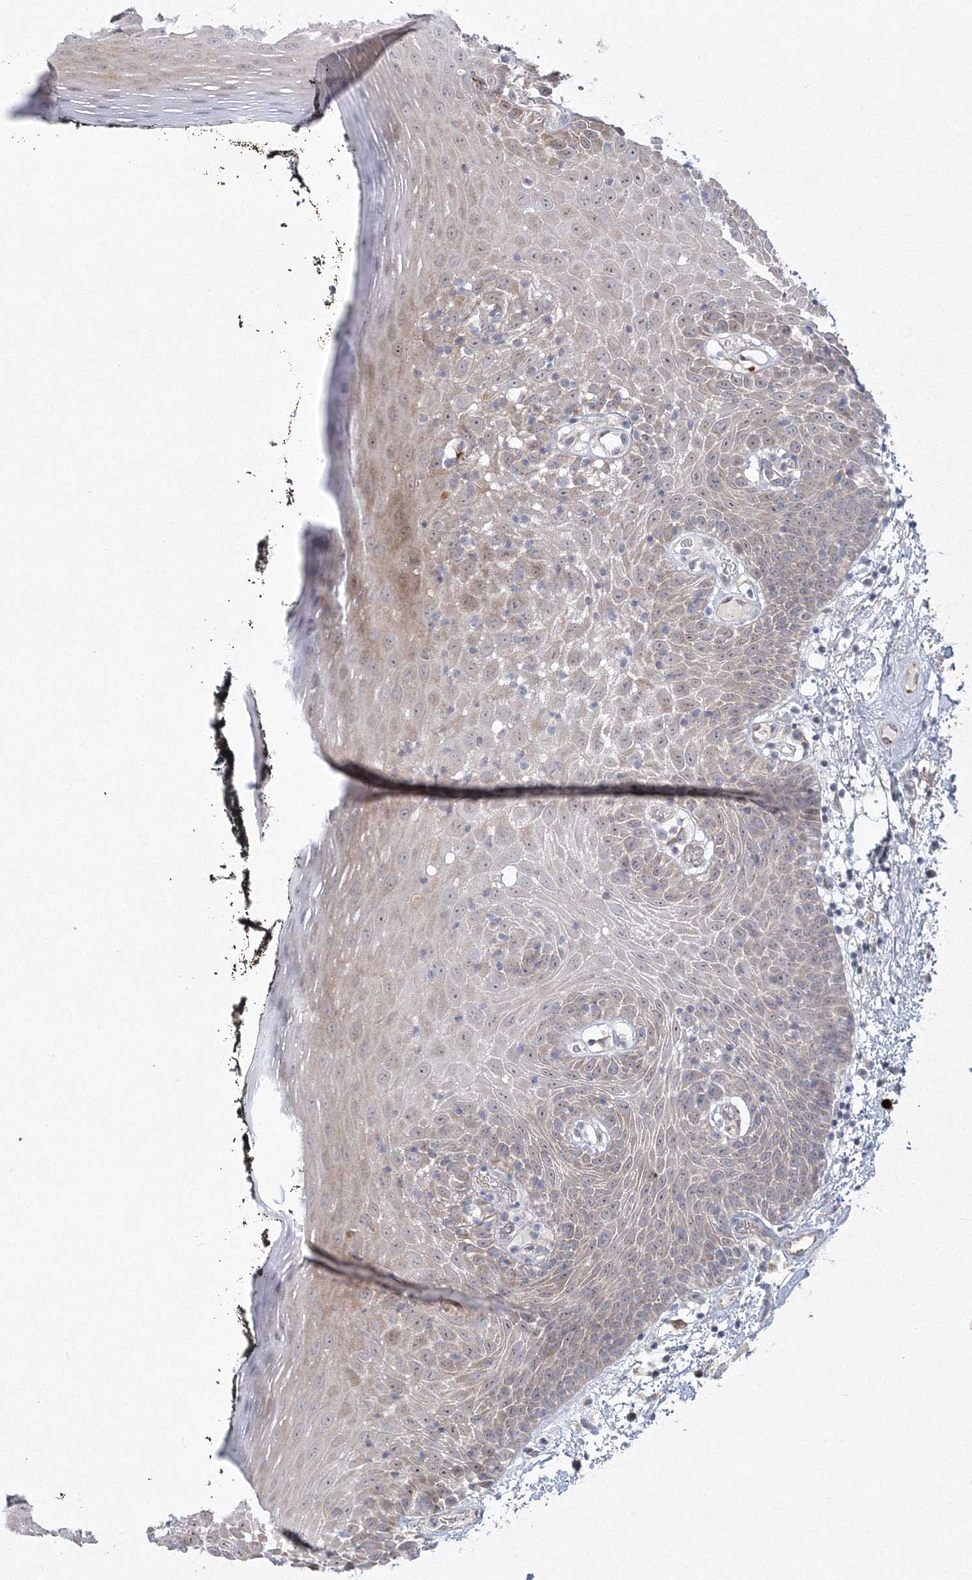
{"staining": {"intensity": "weak", "quantity": "<25%", "location": "cytoplasmic/membranous"}, "tissue": "oral mucosa", "cell_type": "Squamous epithelial cells", "image_type": "normal", "snomed": [{"axis": "morphology", "description": "Normal tissue, NOS"}, {"axis": "topography", "description": "Oral tissue"}], "caption": "DAB (3,3'-diaminobenzidine) immunohistochemical staining of unremarkable oral mucosa shows no significant positivity in squamous epithelial cells.", "gene": "WDR49", "patient": {"sex": "male", "age": 74}}